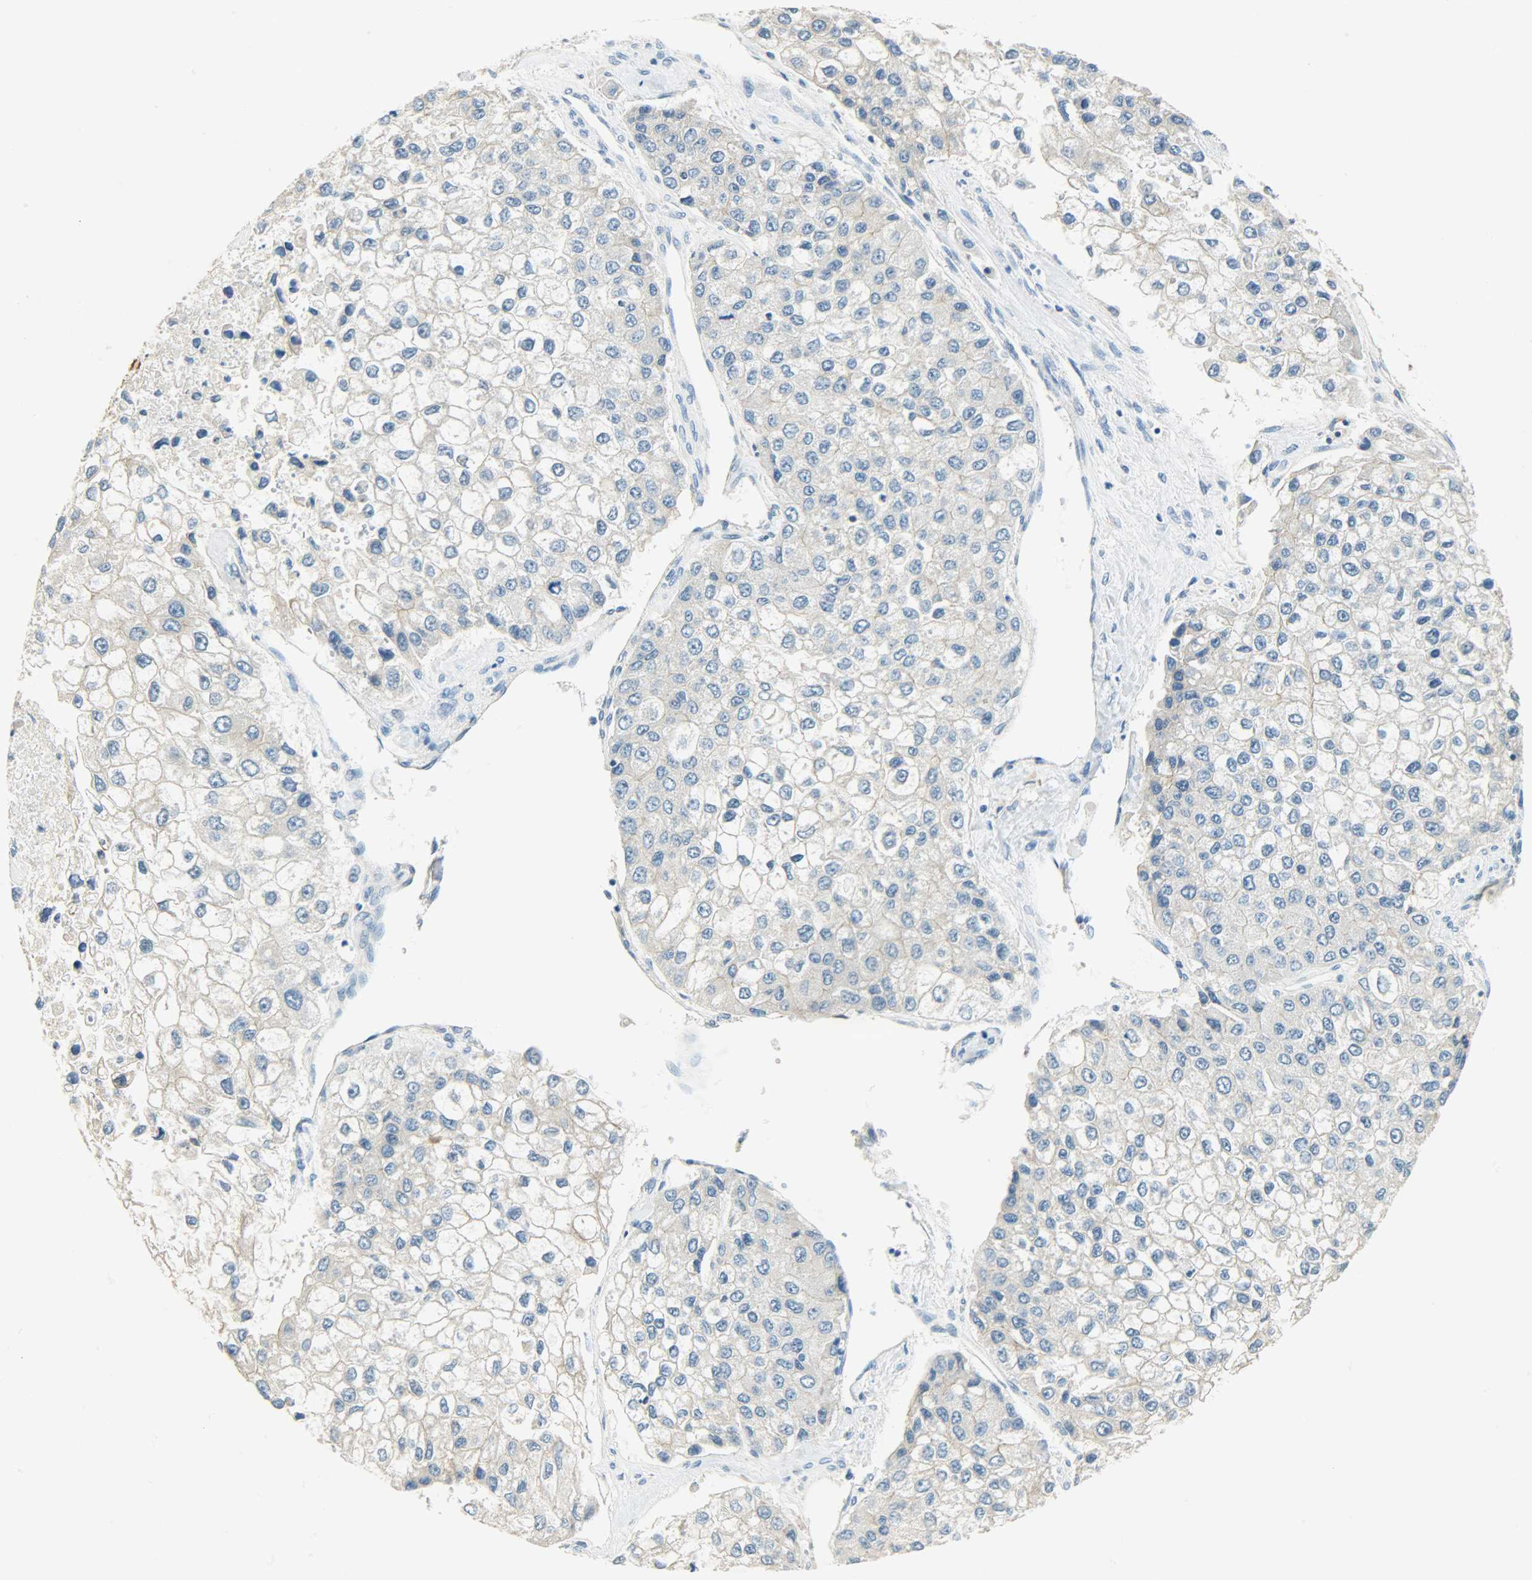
{"staining": {"intensity": "negative", "quantity": "none", "location": "none"}, "tissue": "liver cancer", "cell_type": "Tumor cells", "image_type": "cancer", "snomed": [{"axis": "morphology", "description": "Carcinoma, Hepatocellular, NOS"}, {"axis": "topography", "description": "Liver"}], "caption": "Photomicrograph shows no significant protein positivity in tumor cells of liver cancer (hepatocellular carcinoma). (DAB (3,3'-diaminobenzidine) IHC visualized using brightfield microscopy, high magnification).", "gene": "DSG2", "patient": {"sex": "female", "age": 66}}